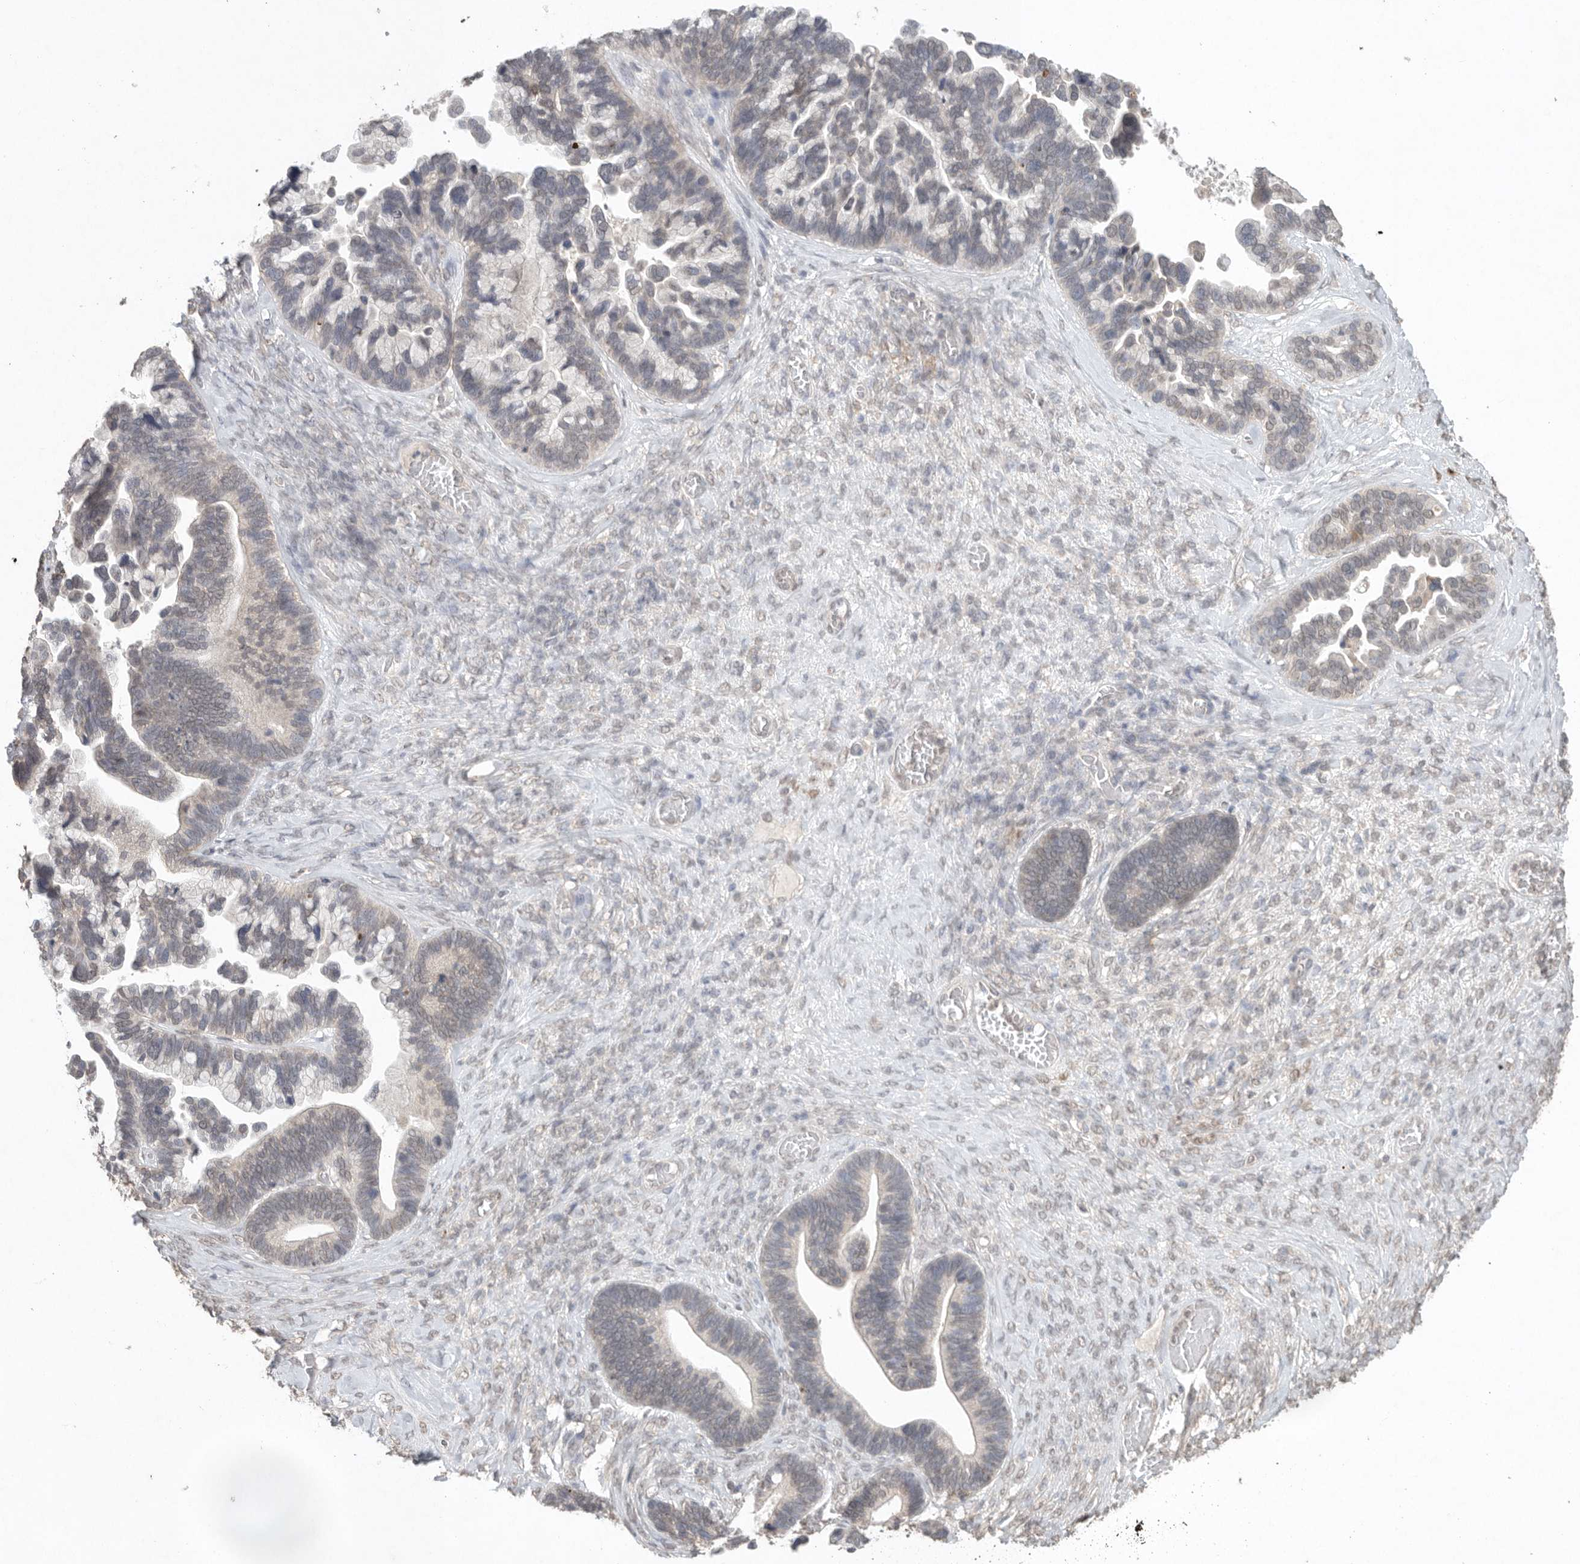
{"staining": {"intensity": "weak", "quantity": "<25%", "location": "nuclear"}, "tissue": "ovarian cancer", "cell_type": "Tumor cells", "image_type": "cancer", "snomed": [{"axis": "morphology", "description": "Cystadenocarcinoma, serous, NOS"}, {"axis": "topography", "description": "Ovary"}], "caption": "Histopathology image shows no significant protein expression in tumor cells of serous cystadenocarcinoma (ovarian).", "gene": "KLK5", "patient": {"sex": "female", "age": 56}}